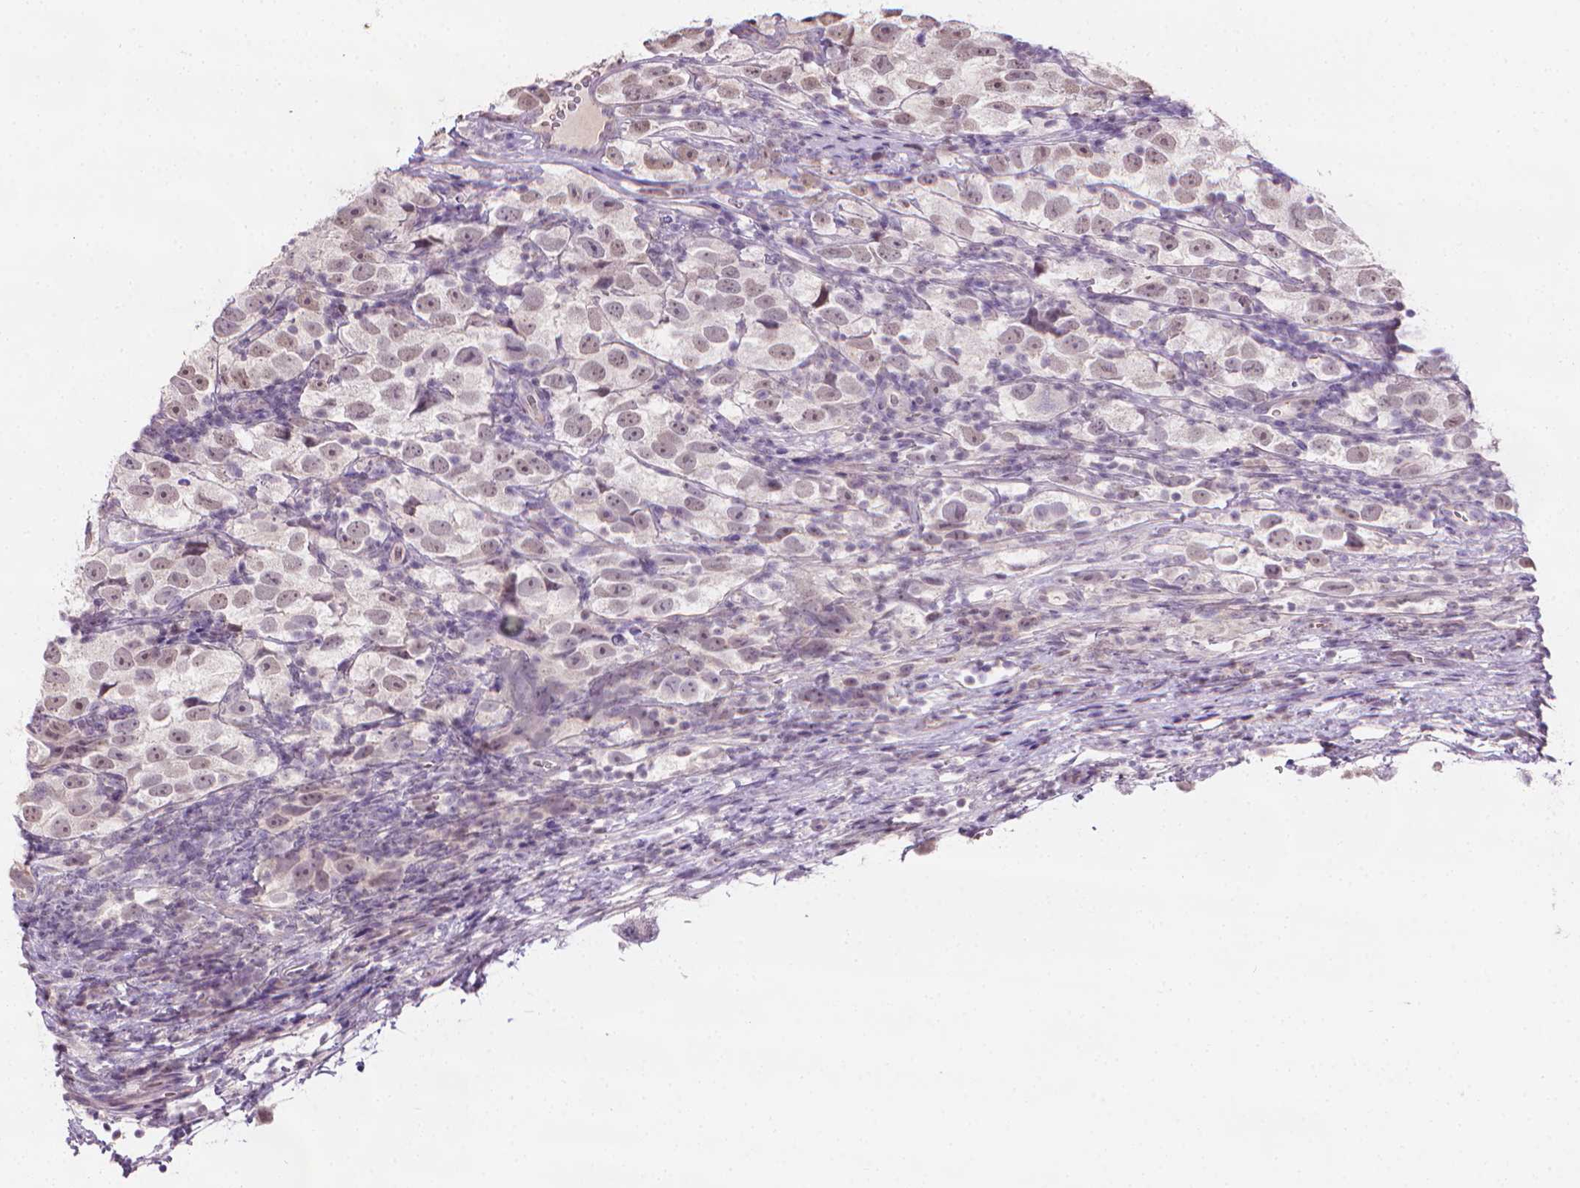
{"staining": {"intensity": "moderate", "quantity": ">75%", "location": "nuclear"}, "tissue": "testis cancer", "cell_type": "Tumor cells", "image_type": "cancer", "snomed": [{"axis": "morphology", "description": "Seminoma, NOS"}, {"axis": "topography", "description": "Testis"}], "caption": "Immunohistochemistry (IHC) histopathology image of human testis seminoma stained for a protein (brown), which demonstrates medium levels of moderate nuclear expression in about >75% of tumor cells.", "gene": "NCAN", "patient": {"sex": "male", "age": 26}}